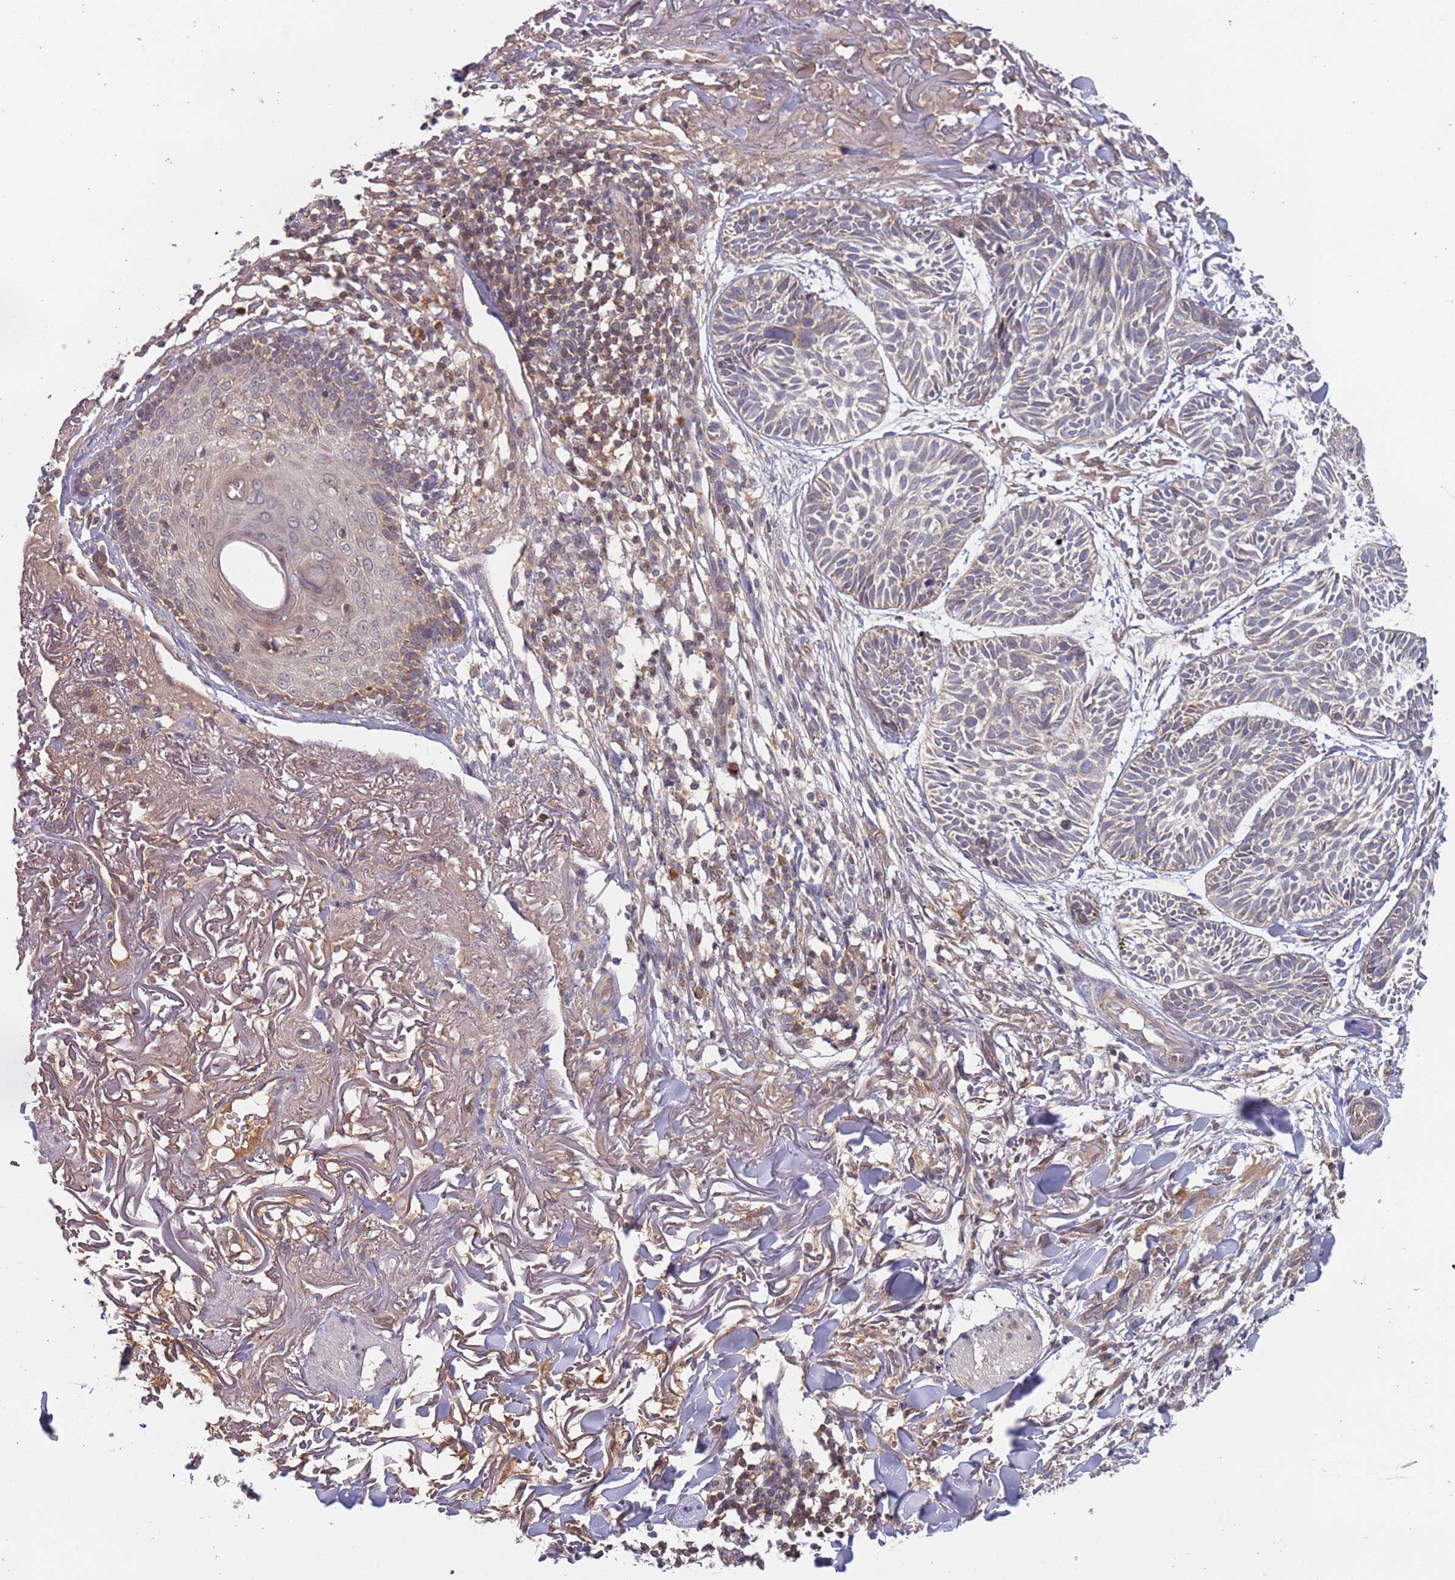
{"staining": {"intensity": "negative", "quantity": "none", "location": "none"}, "tissue": "skin cancer", "cell_type": "Tumor cells", "image_type": "cancer", "snomed": [{"axis": "morphology", "description": "Normal tissue, NOS"}, {"axis": "morphology", "description": "Basal cell carcinoma"}, {"axis": "topography", "description": "Skin"}], "caption": "Tumor cells show no significant staining in skin cancer (basal cell carcinoma). The staining is performed using DAB (3,3'-diaminobenzidine) brown chromogen with nuclei counter-stained in using hematoxylin.", "gene": "OR5A2", "patient": {"sex": "male", "age": 66}}